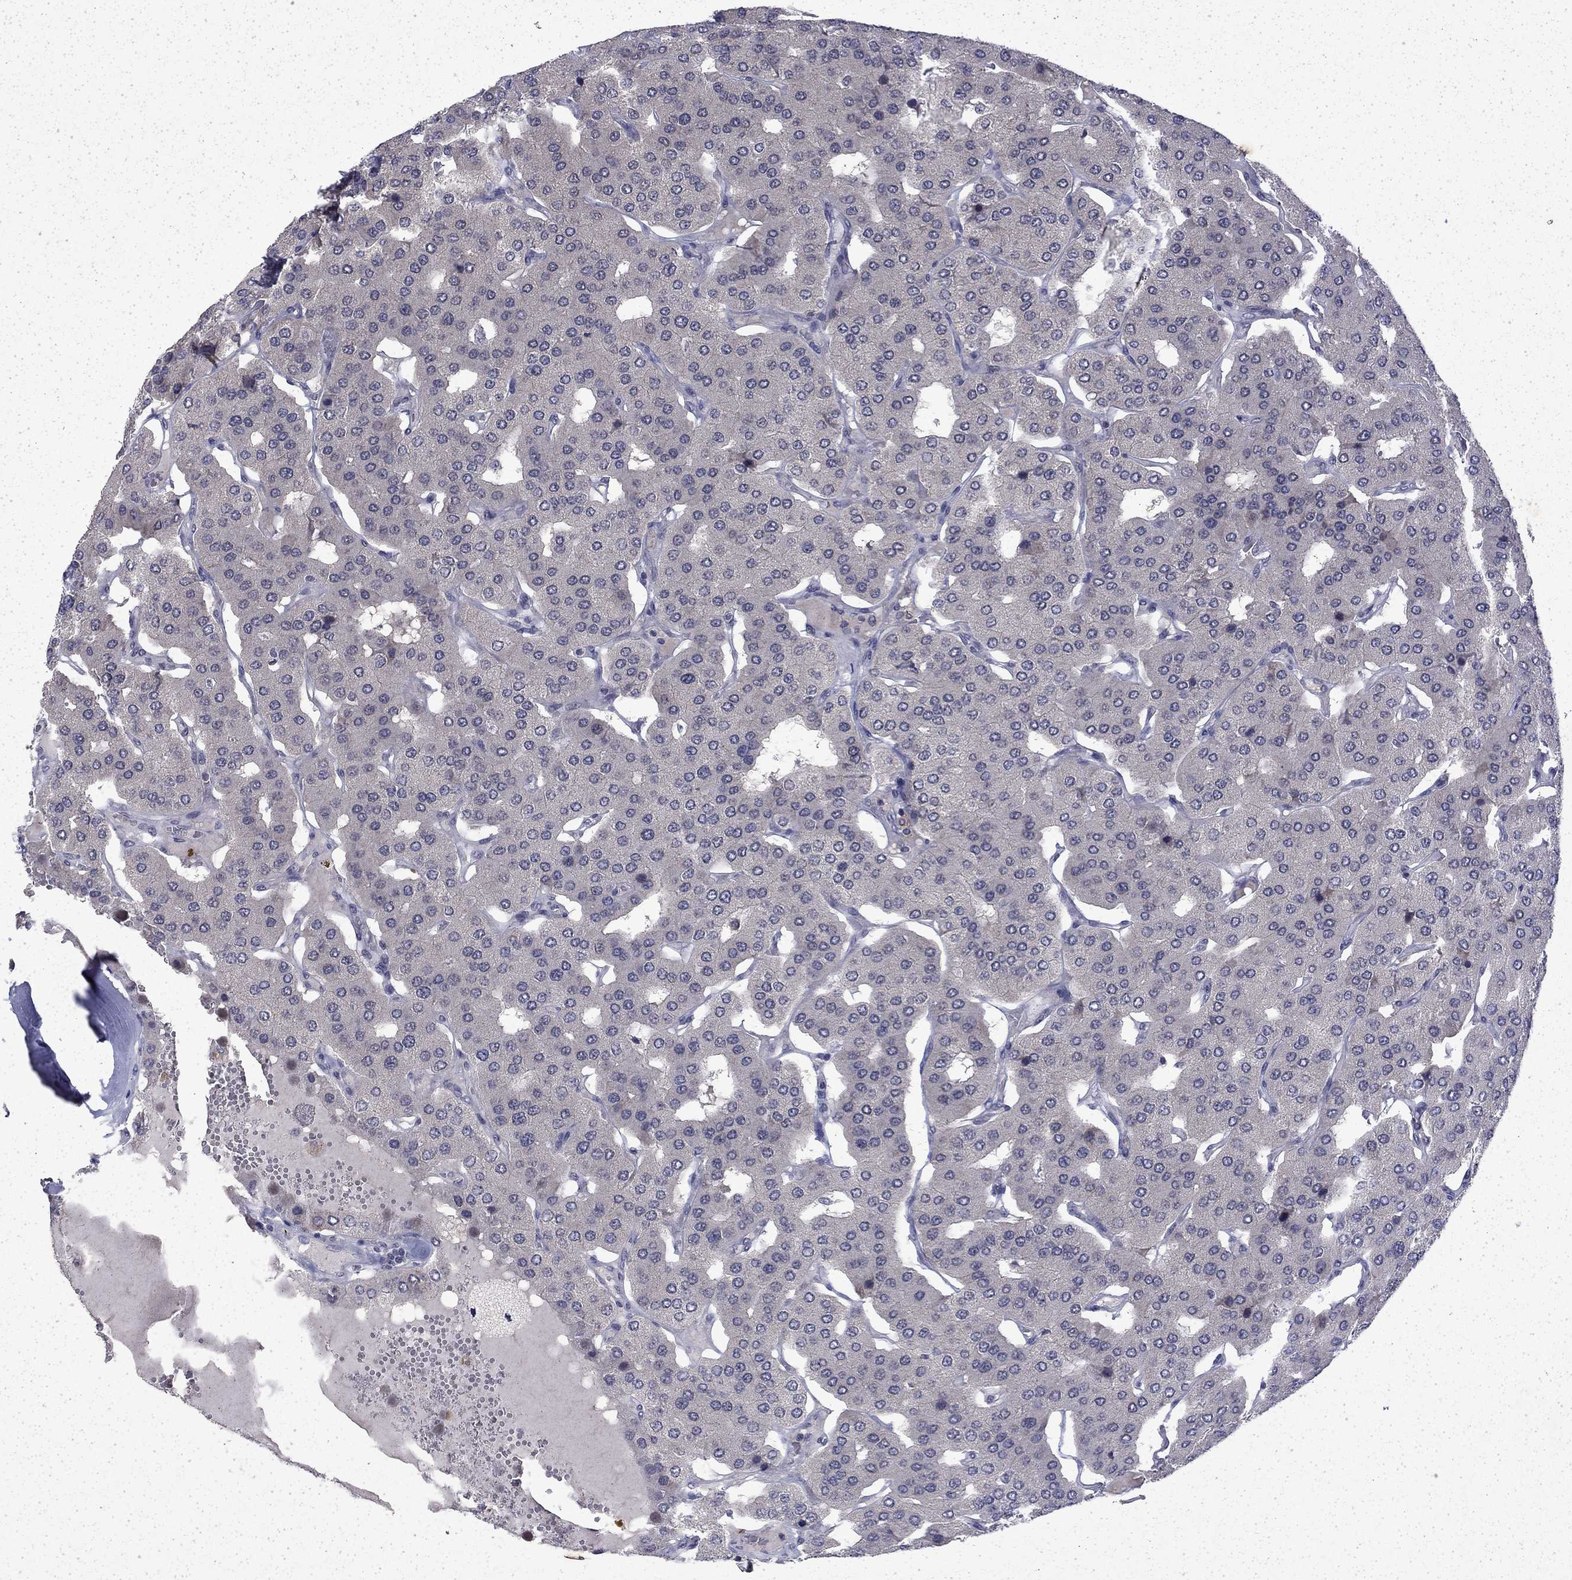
{"staining": {"intensity": "negative", "quantity": "none", "location": "none"}, "tissue": "parathyroid gland", "cell_type": "Glandular cells", "image_type": "normal", "snomed": [{"axis": "morphology", "description": "Normal tissue, NOS"}, {"axis": "morphology", "description": "Adenoma, NOS"}, {"axis": "topography", "description": "Parathyroid gland"}], "caption": "Immunohistochemical staining of normal parathyroid gland exhibits no significant positivity in glandular cells.", "gene": "CHAT", "patient": {"sex": "female", "age": 86}}